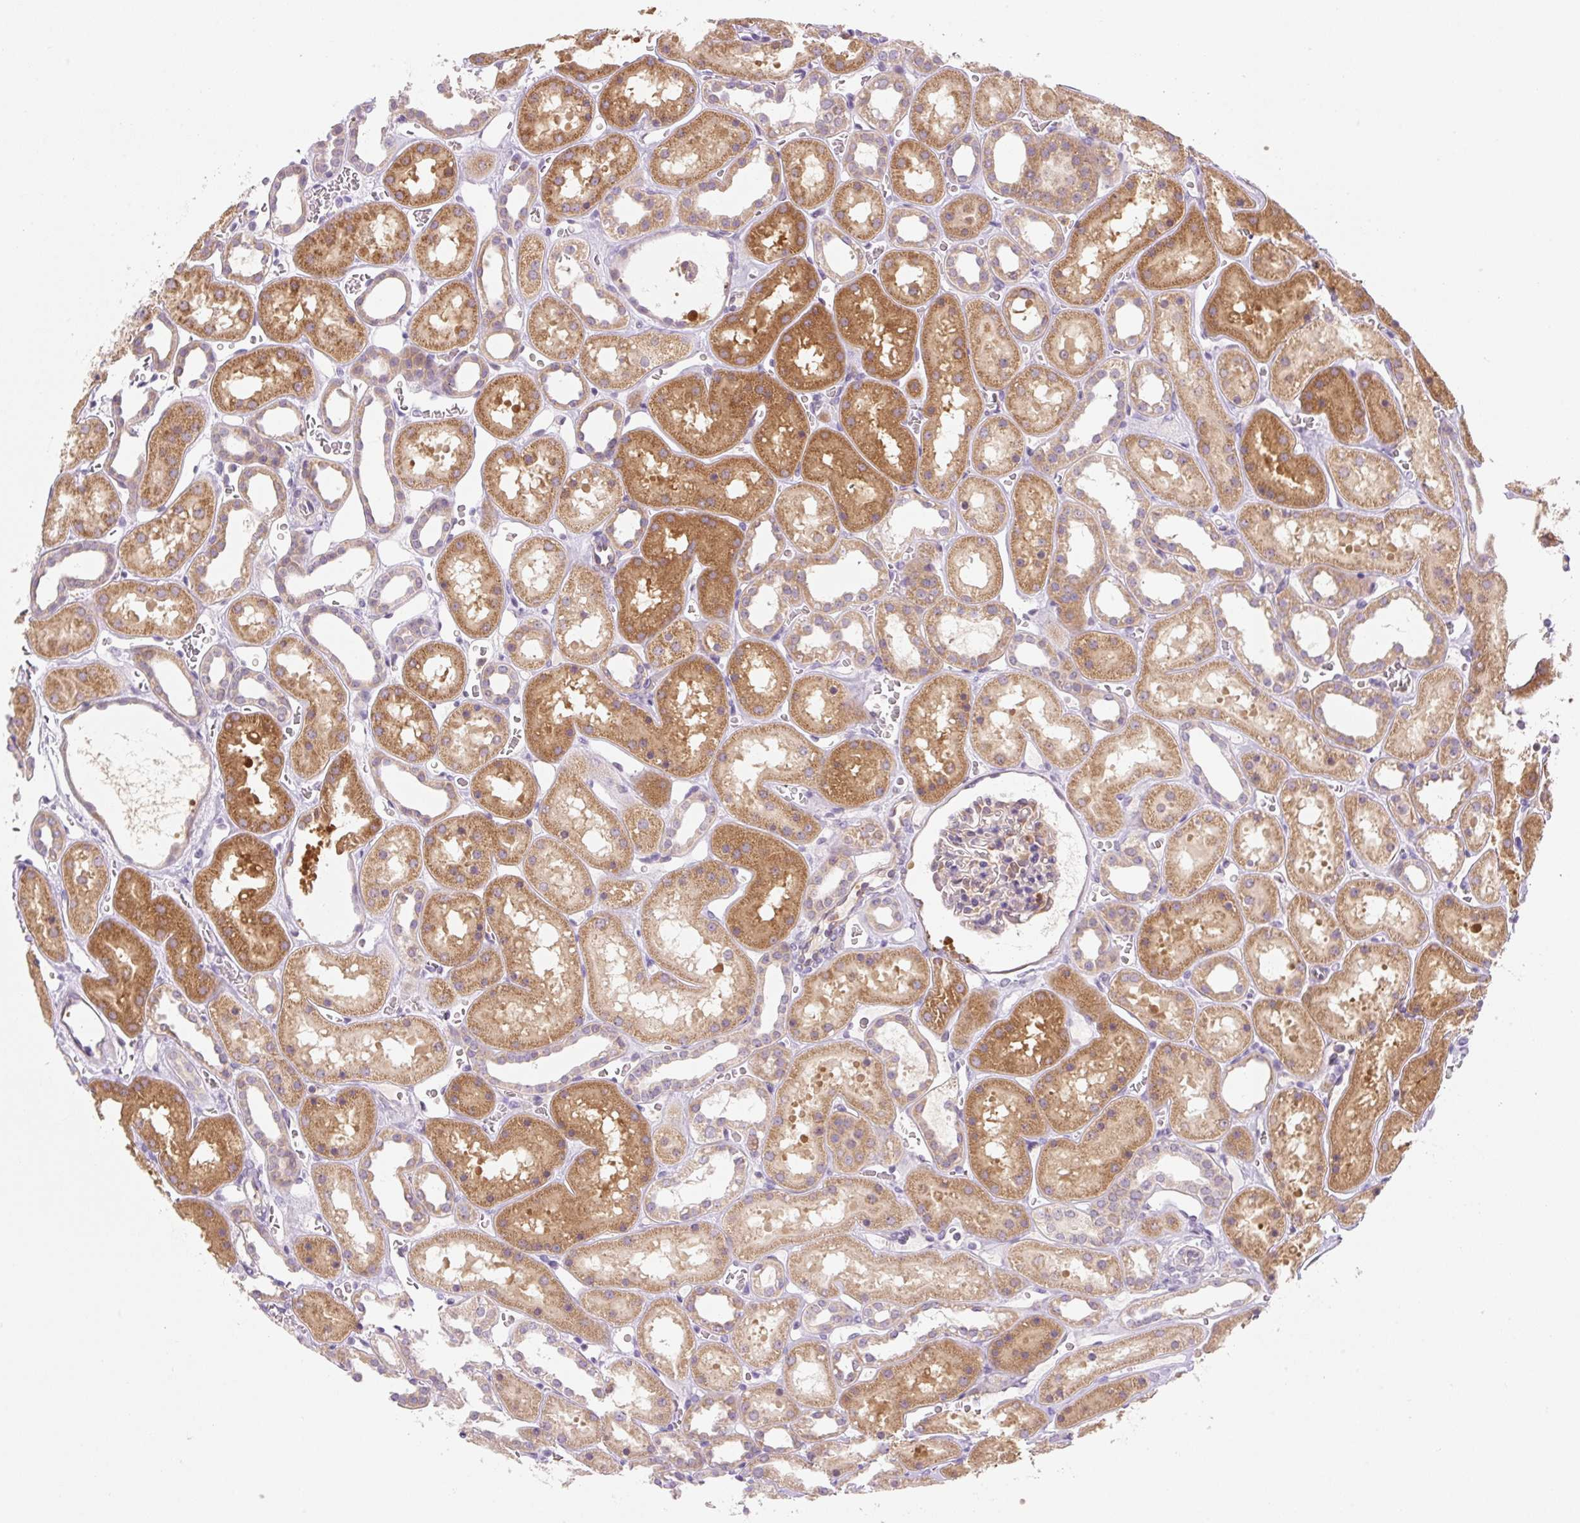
{"staining": {"intensity": "weak", "quantity": "25%-75%", "location": "cytoplasmic/membranous"}, "tissue": "kidney", "cell_type": "Cells in glomeruli", "image_type": "normal", "snomed": [{"axis": "morphology", "description": "Normal tissue, NOS"}, {"axis": "topography", "description": "Kidney"}], "caption": "This is an image of immunohistochemistry staining of benign kidney, which shows weak expression in the cytoplasmic/membranous of cells in glomeruli.", "gene": "OMA1", "patient": {"sex": "female", "age": 41}}